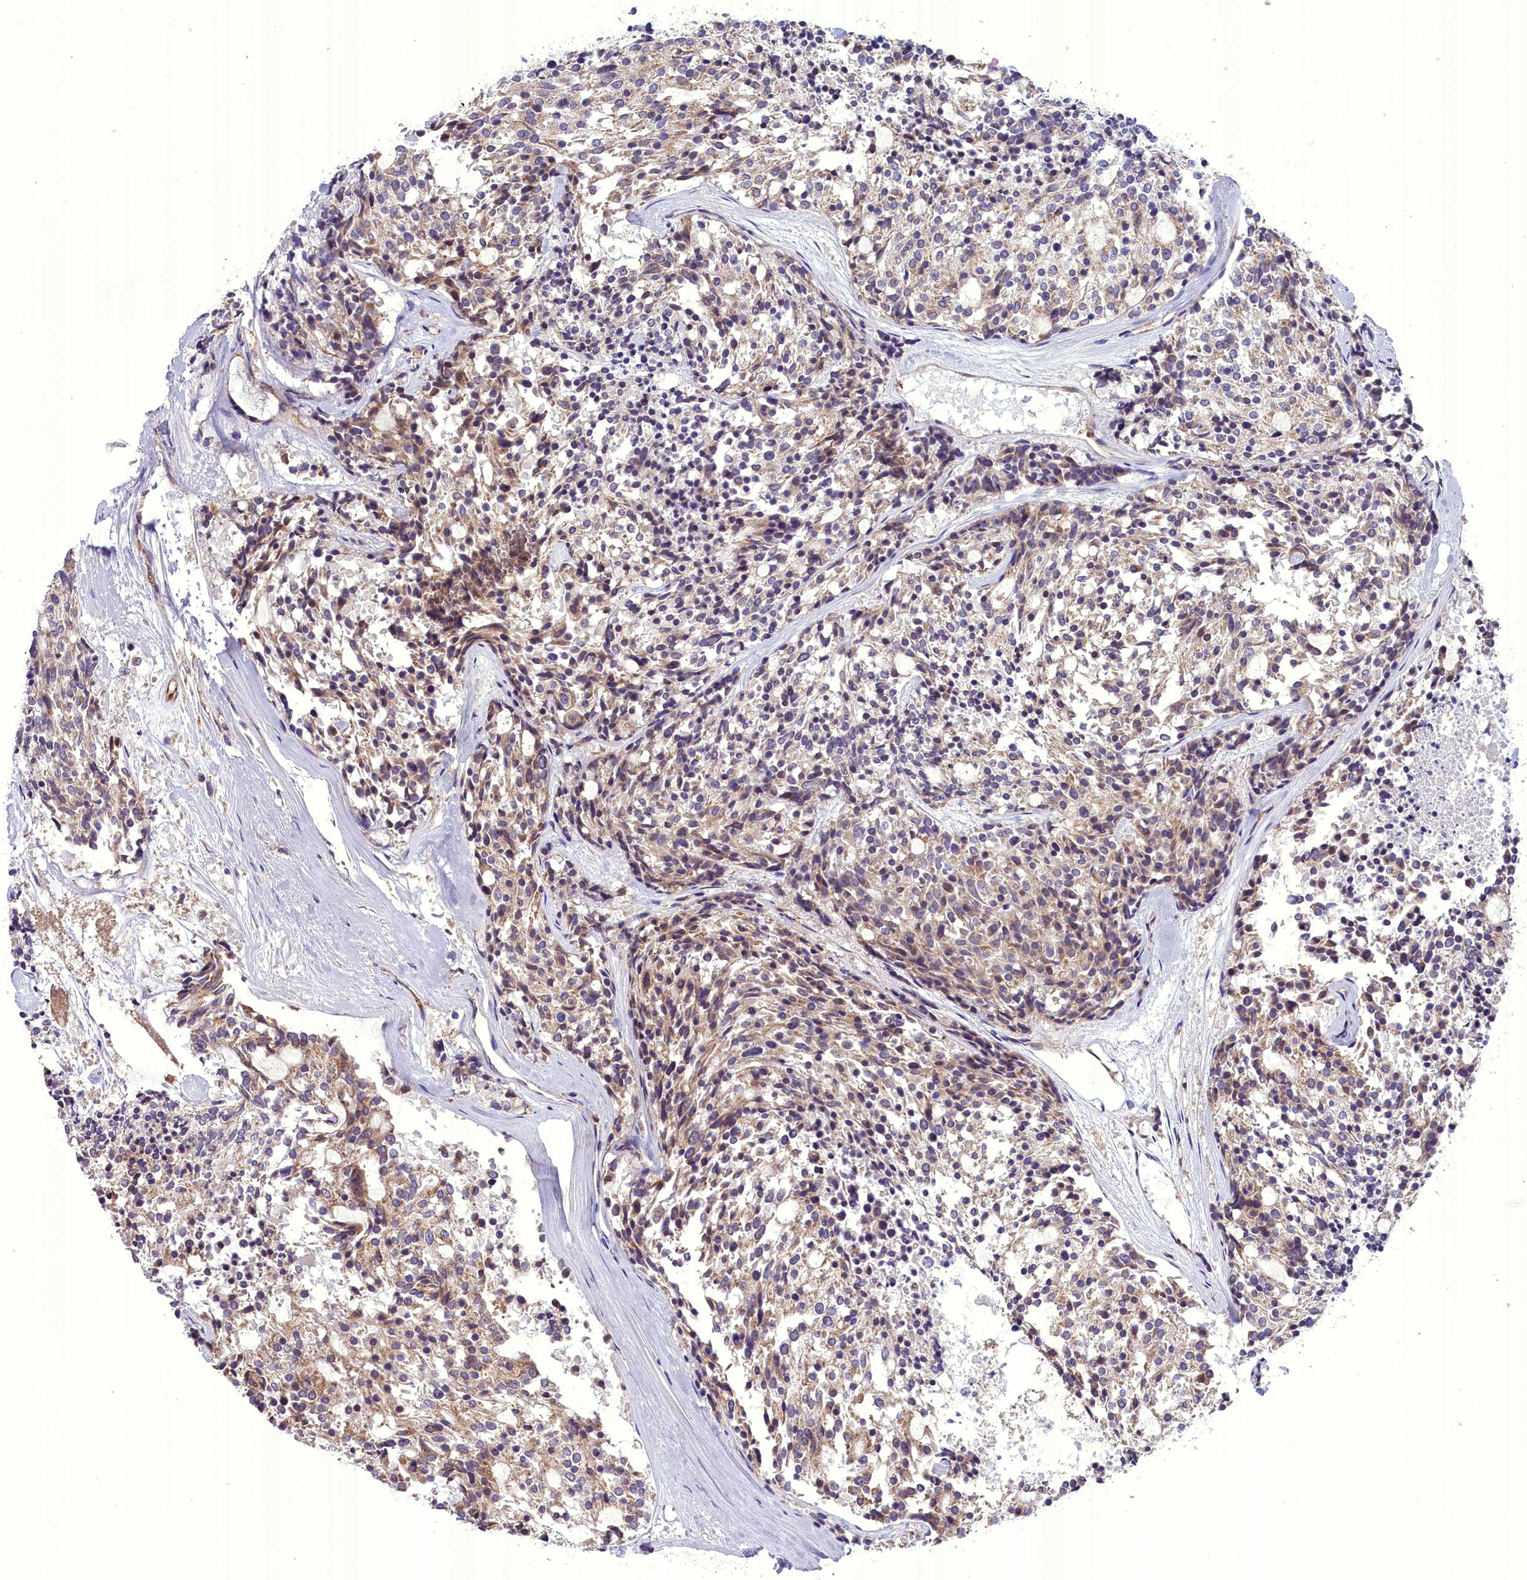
{"staining": {"intensity": "weak", "quantity": "25%-75%", "location": "cytoplasmic/membranous"}, "tissue": "carcinoid", "cell_type": "Tumor cells", "image_type": "cancer", "snomed": [{"axis": "morphology", "description": "Carcinoid, malignant, NOS"}, {"axis": "topography", "description": "Pancreas"}], "caption": "Carcinoid stained for a protein (brown) exhibits weak cytoplasmic/membranous positive expression in about 25%-75% of tumor cells.", "gene": "DNAJB9", "patient": {"sex": "female", "age": 54}}